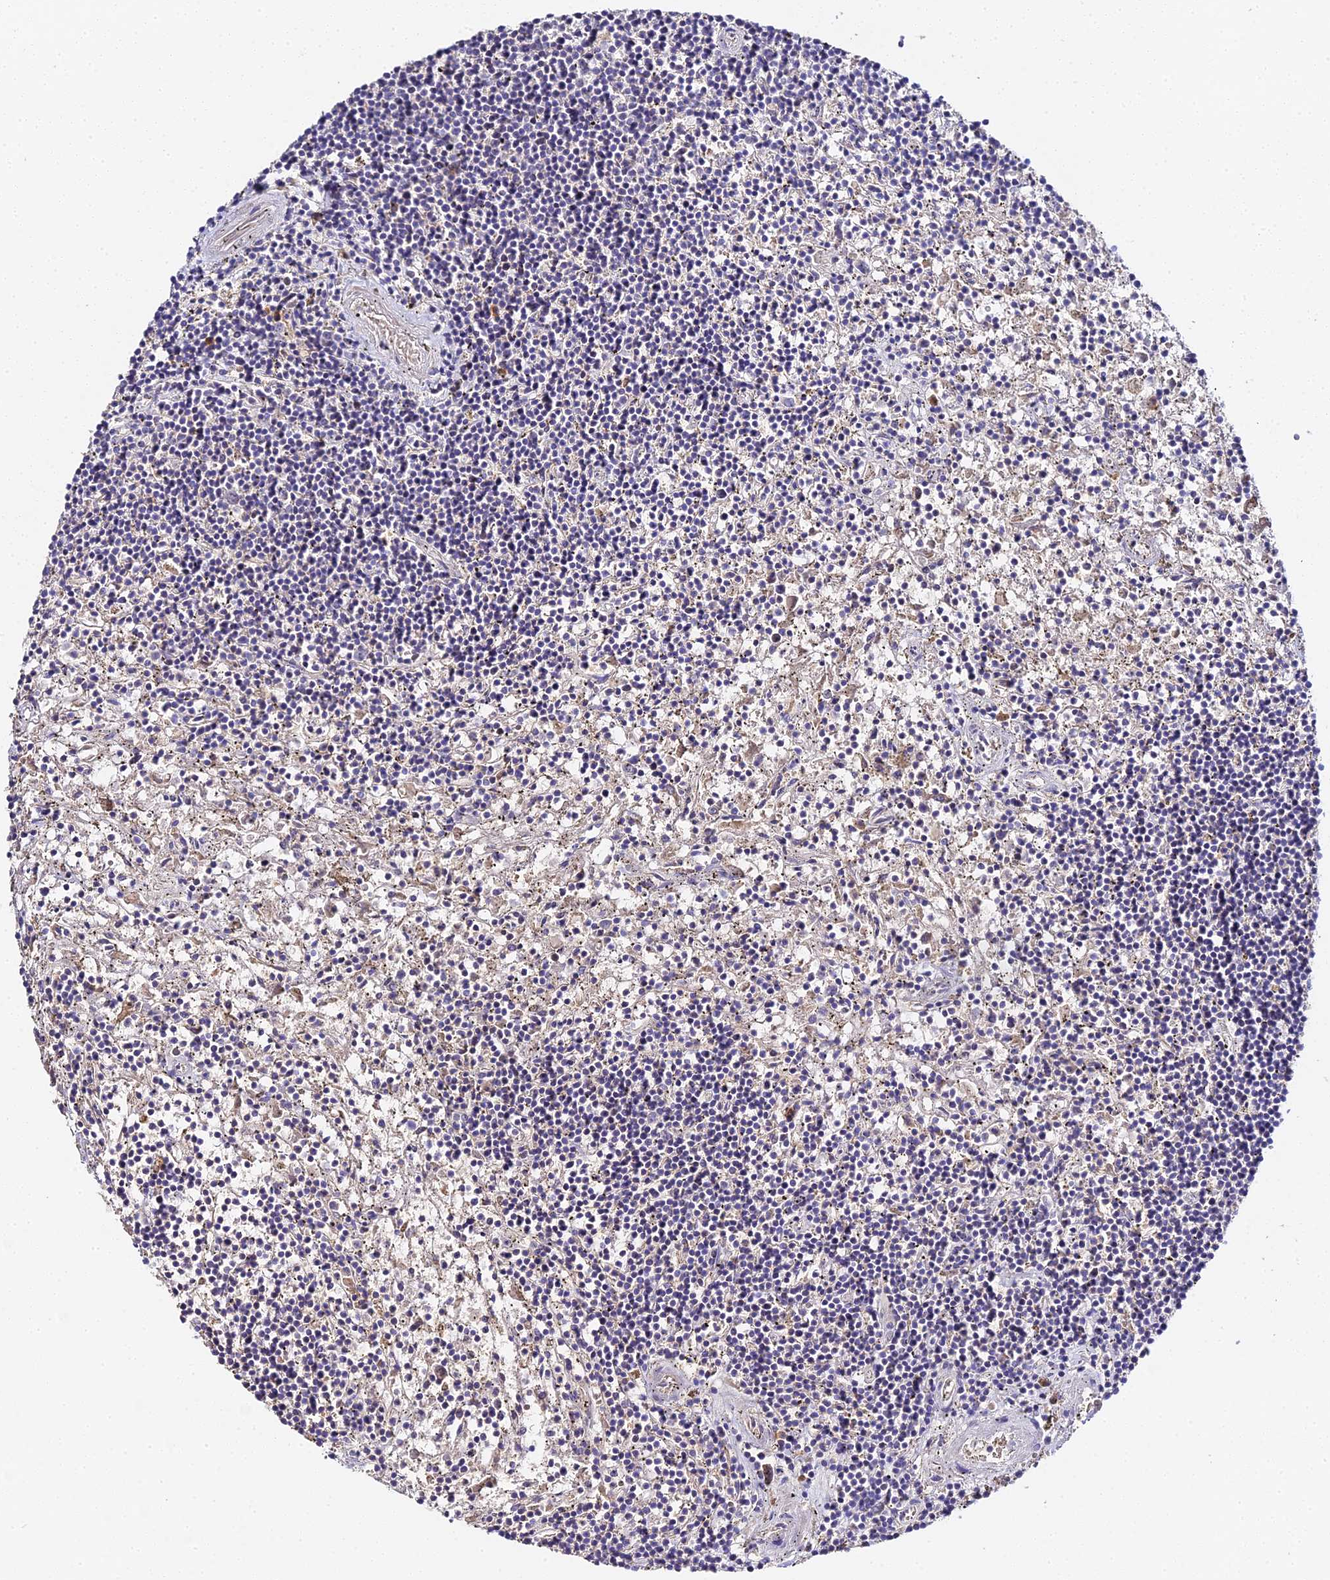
{"staining": {"intensity": "negative", "quantity": "none", "location": "none"}, "tissue": "lymphoma", "cell_type": "Tumor cells", "image_type": "cancer", "snomed": [{"axis": "morphology", "description": "Malignant lymphoma, non-Hodgkin's type, Low grade"}, {"axis": "topography", "description": "Spleen"}], "caption": "A histopathology image of human malignant lymphoma, non-Hodgkin's type (low-grade) is negative for staining in tumor cells. (DAB immunohistochemistry visualized using brightfield microscopy, high magnification).", "gene": "SCX", "patient": {"sex": "male", "age": 76}}